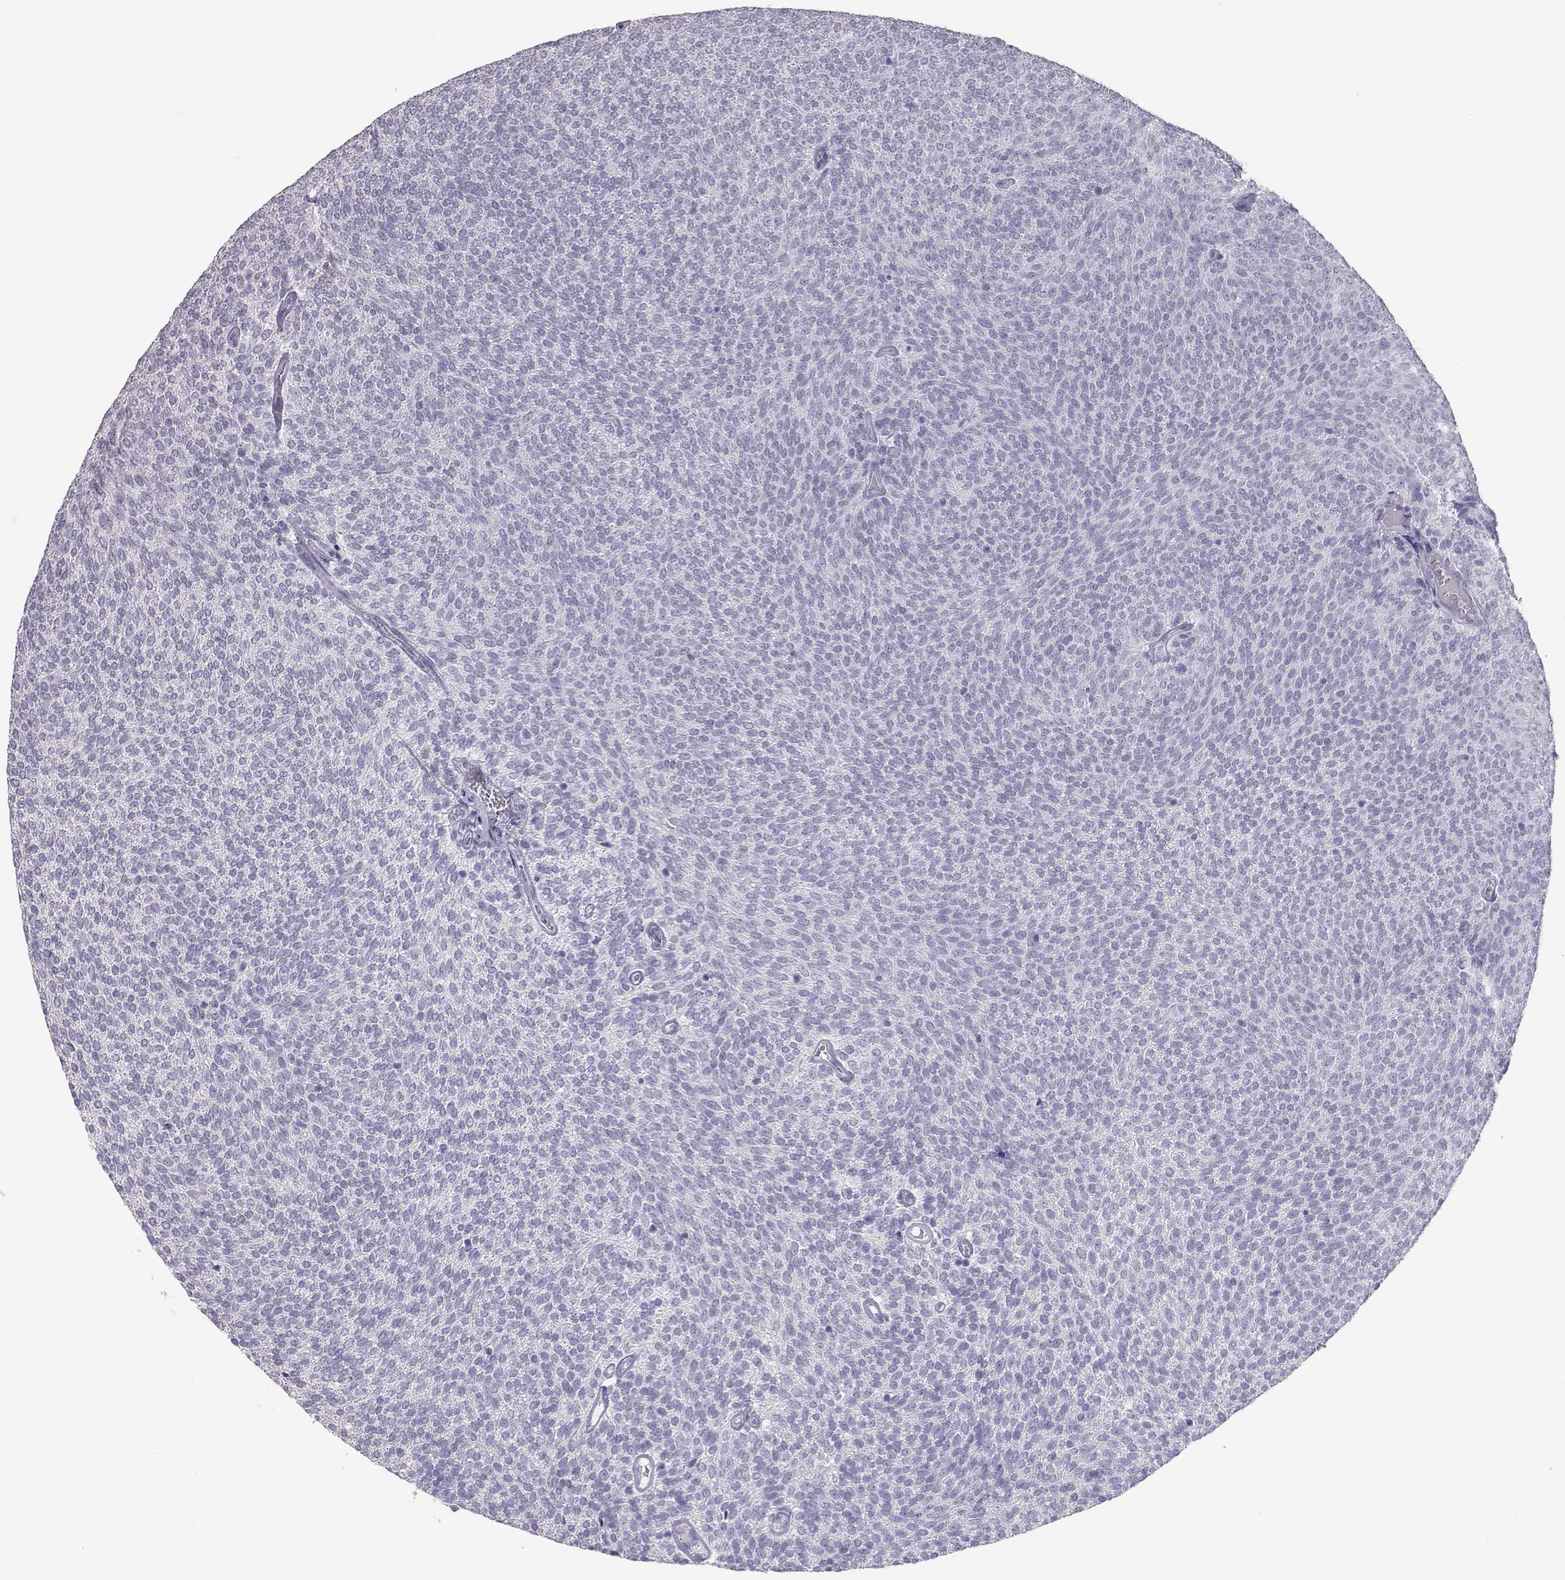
{"staining": {"intensity": "negative", "quantity": "none", "location": "none"}, "tissue": "urothelial cancer", "cell_type": "Tumor cells", "image_type": "cancer", "snomed": [{"axis": "morphology", "description": "Urothelial carcinoma, Low grade"}, {"axis": "topography", "description": "Urinary bladder"}], "caption": "Immunohistochemistry (IHC) micrograph of urothelial cancer stained for a protein (brown), which reveals no expression in tumor cells. (DAB immunohistochemistry (IHC) visualized using brightfield microscopy, high magnification).", "gene": "PMCH", "patient": {"sex": "male", "age": 77}}